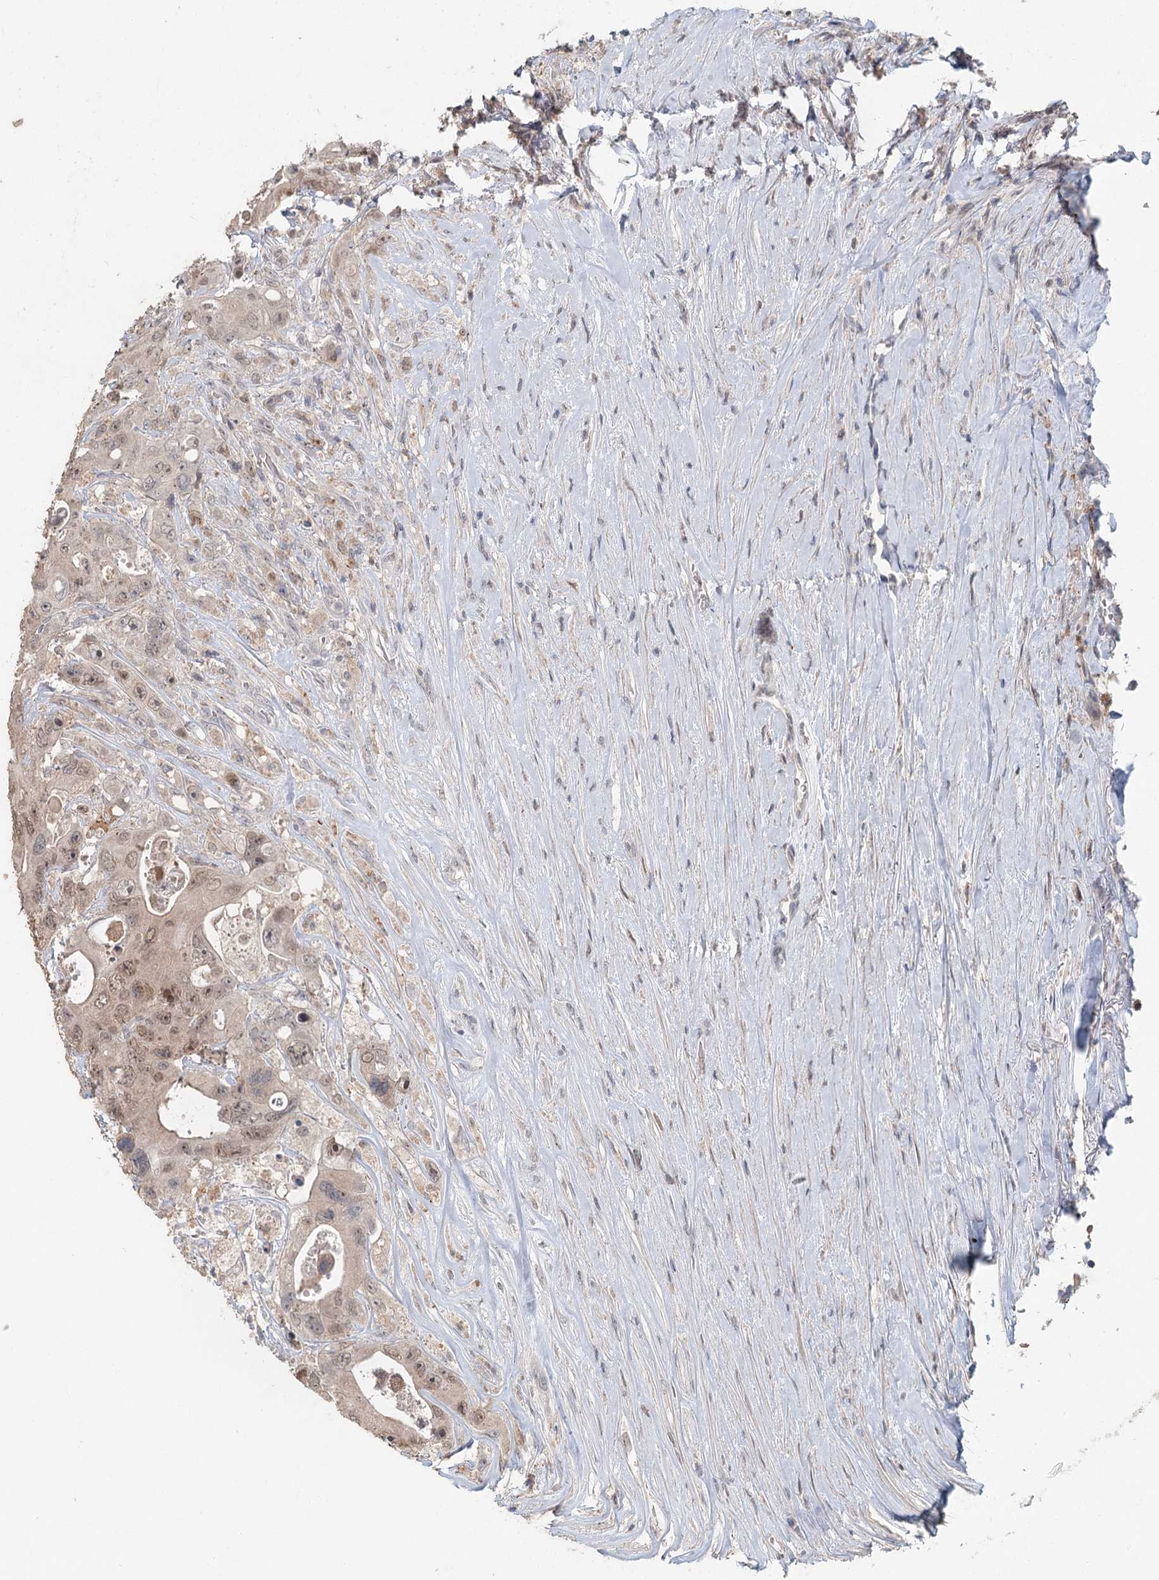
{"staining": {"intensity": "moderate", "quantity": ">75%", "location": "nuclear"}, "tissue": "colorectal cancer", "cell_type": "Tumor cells", "image_type": "cancer", "snomed": [{"axis": "morphology", "description": "Adenocarcinoma, NOS"}, {"axis": "topography", "description": "Colon"}], "caption": "There is medium levels of moderate nuclear expression in tumor cells of colorectal cancer, as demonstrated by immunohistochemical staining (brown color).", "gene": "ADK", "patient": {"sex": "female", "age": 46}}